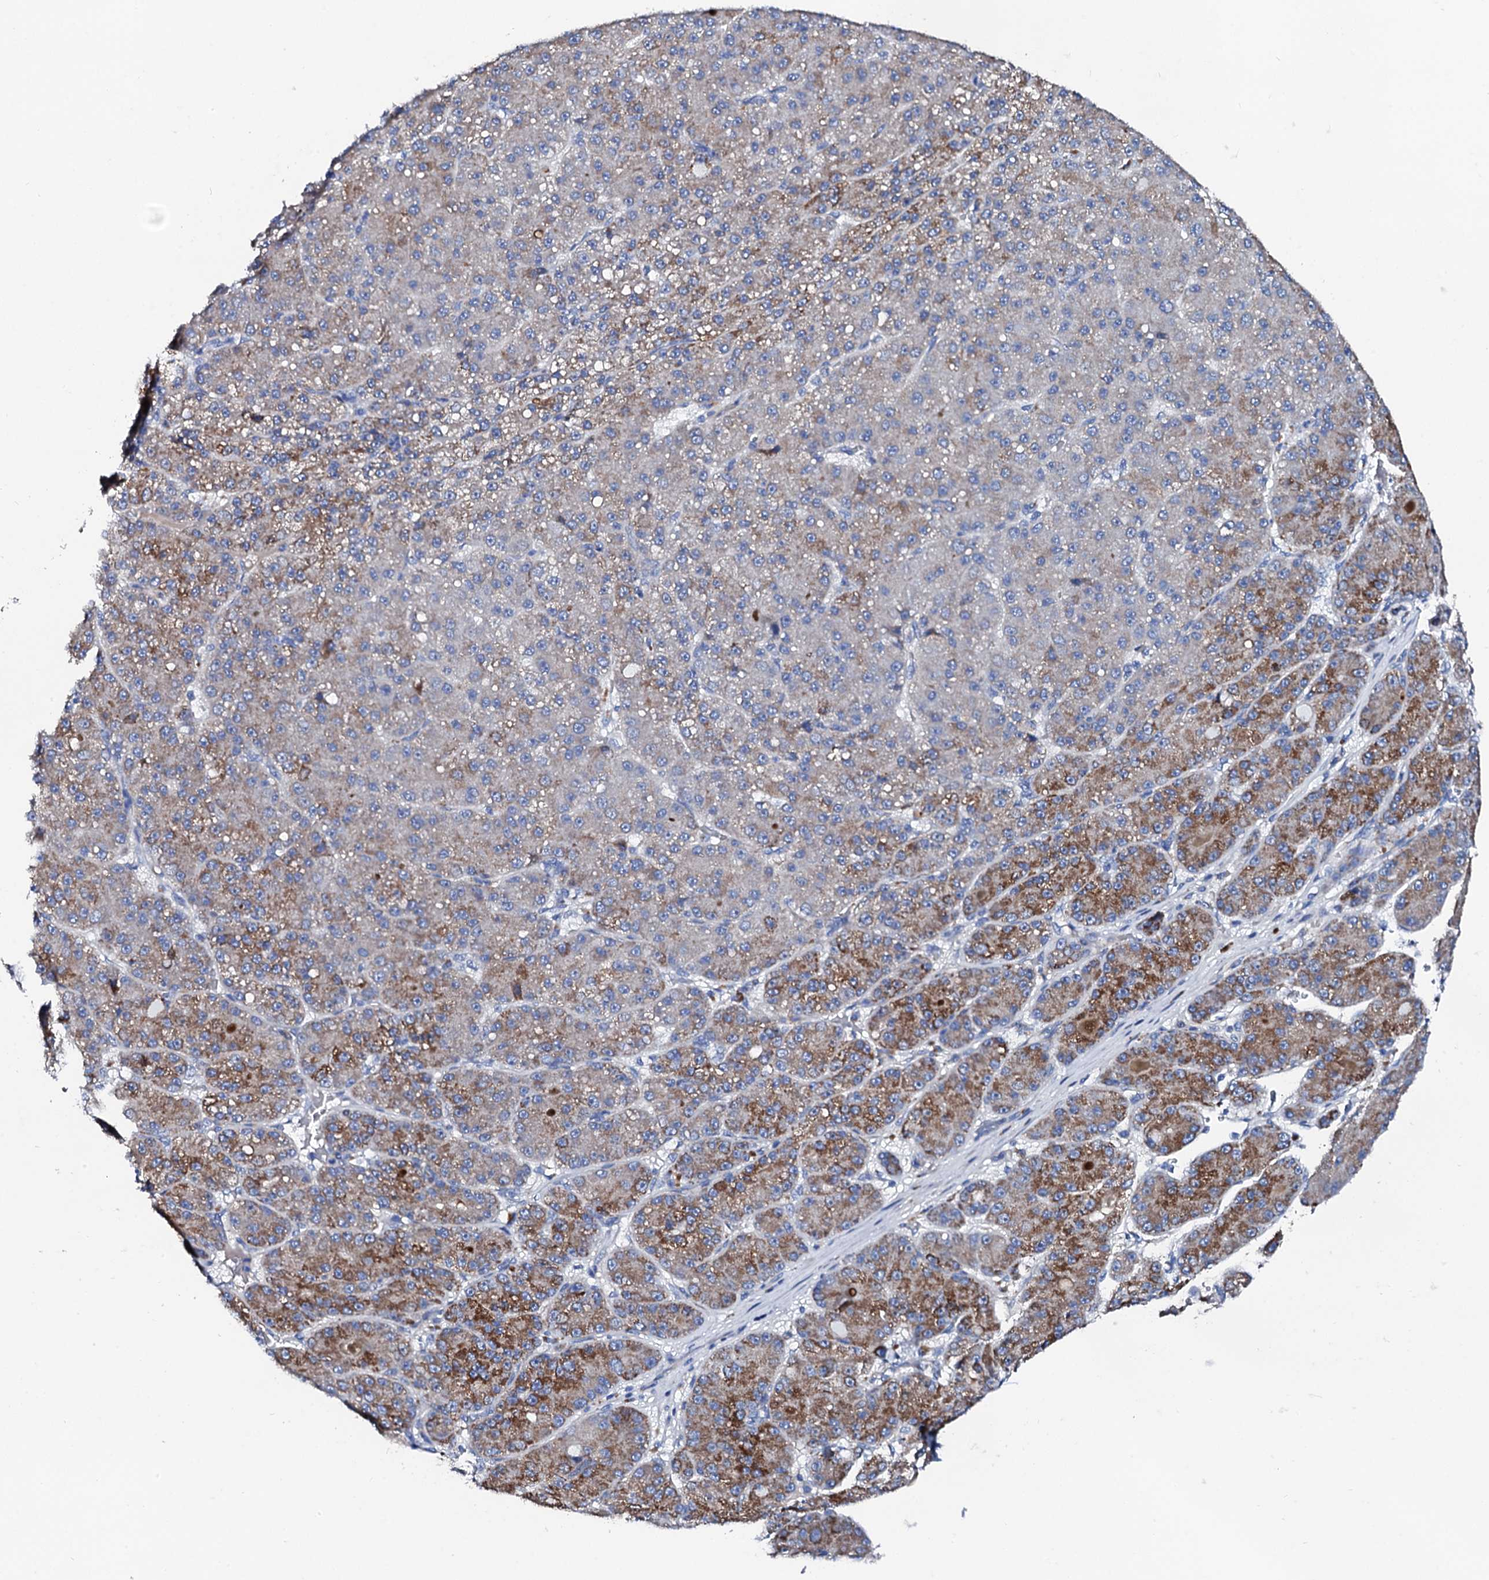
{"staining": {"intensity": "strong", "quantity": "25%-75%", "location": "cytoplasmic/membranous"}, "tissue": "liver cancer", "cell_type": "Tumor cells", "image_type": "cancer", "snomed": [{"axis": "morphology", "description": "Carcinoma, Hepatocellular, NOS"}, {"axis": "topography", "description": "Liver"}], "caption": "Immunohistochemical staining of human liver cancer reveals strong cytoplasmic/membranous protein expression in about 25%-75% of tumor cells.", "gene": "KLHL32", "patient": {"sex": "male", "age": 67}}